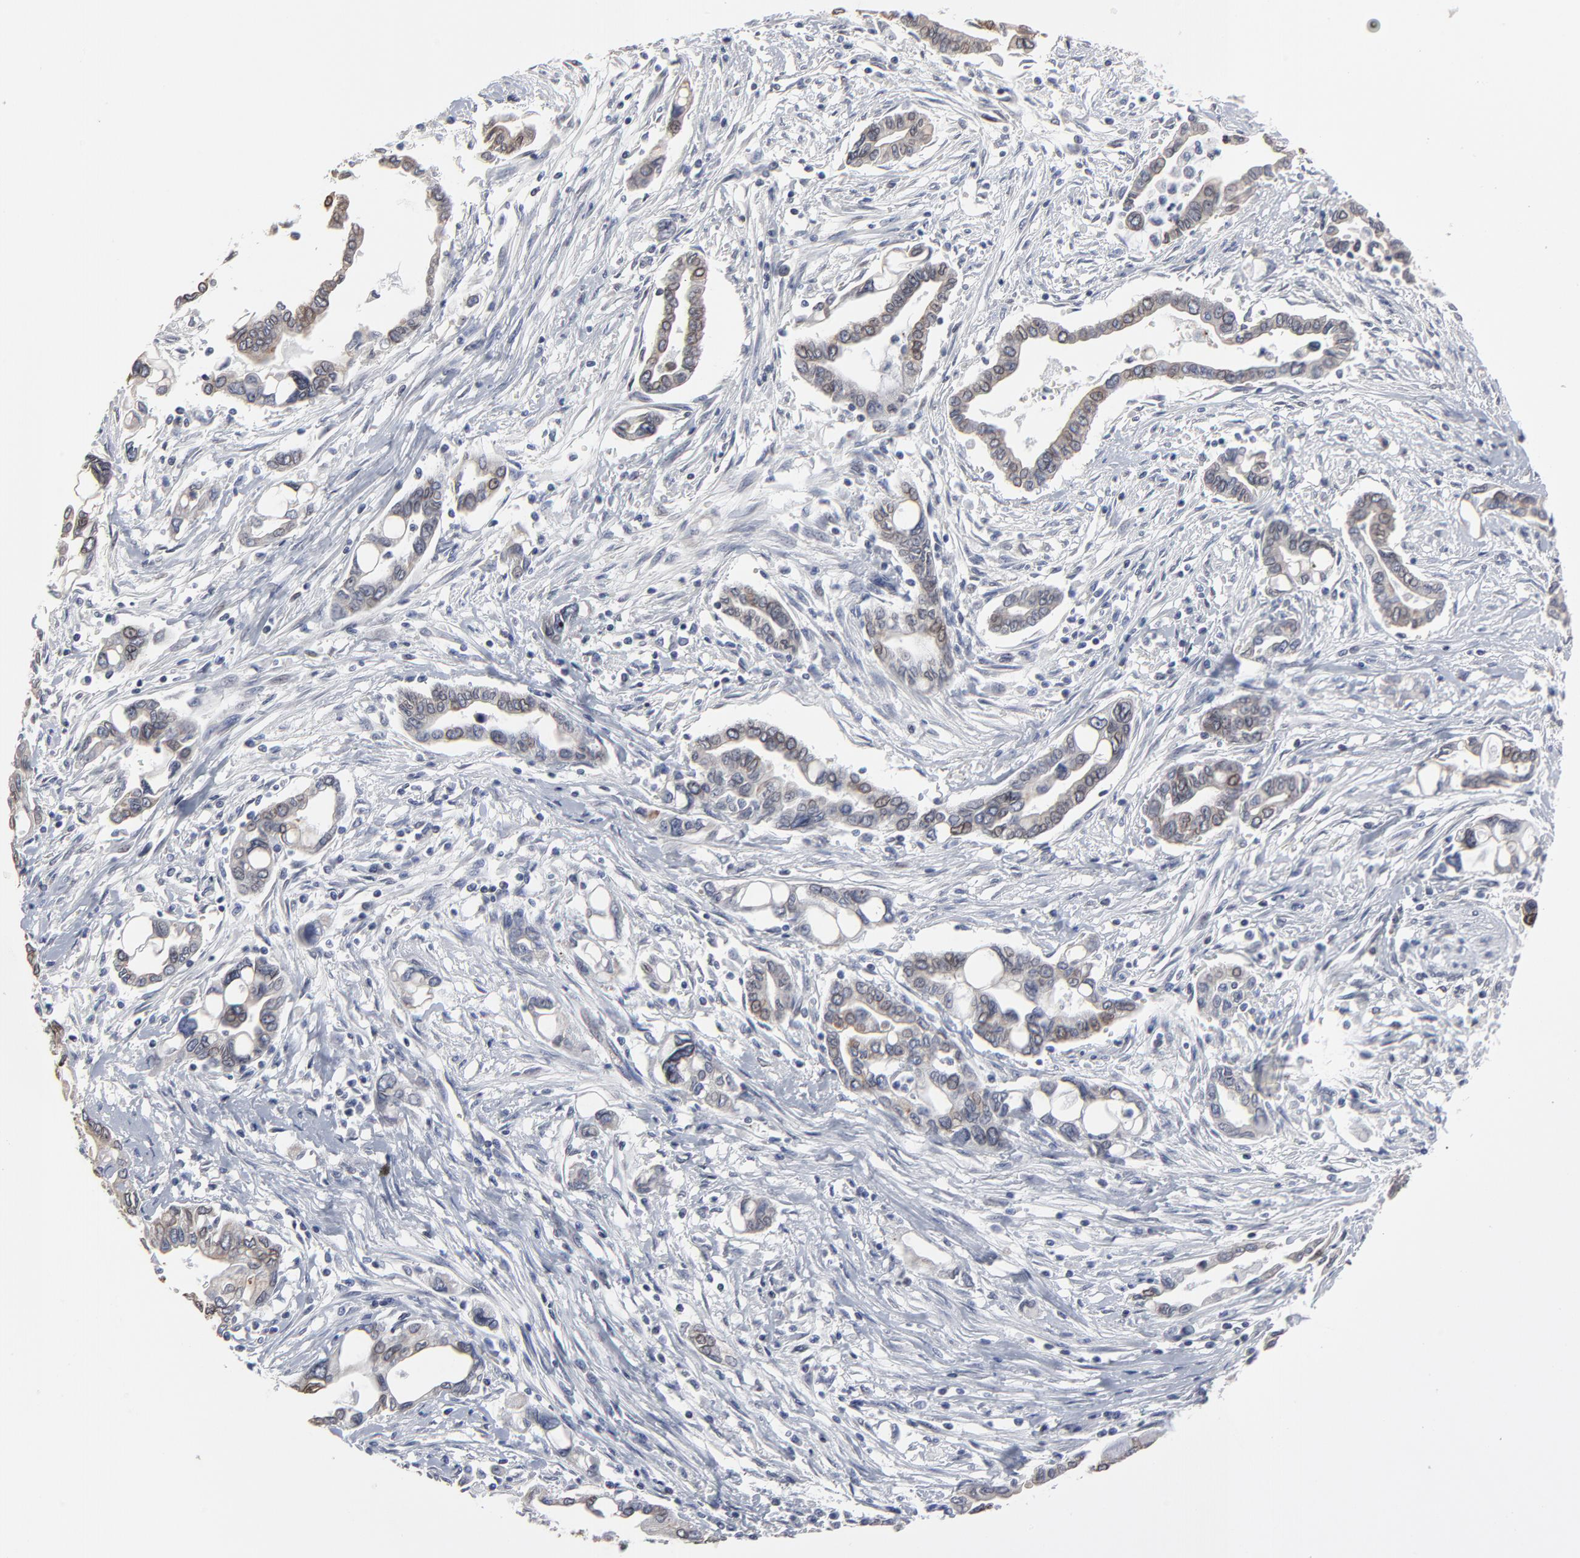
{"staining": {"intensity": "moderate", "quantity": "25%-75%", "location": "cytoplasmic/membranous,nuclear"}, "tissue": "pancreatic cancer", "cell_type": "Tumor cells", "image_type": "cancer", "snomed": [{"axis": "morphology", "description": "Adenocarcinoma, NOS"}, {"axis": "topography", "description": "Pancreas"}], "caption": "Human pancreatic cancer (adenocarcinoma) stained with a brown dye exhibits moderate cytoplasmic/membranous and nuclear positive positivity in about 25%-75% of tumor cells.", "gene": "SYNE2", "patient": {"sex": "female", "age": 57}}